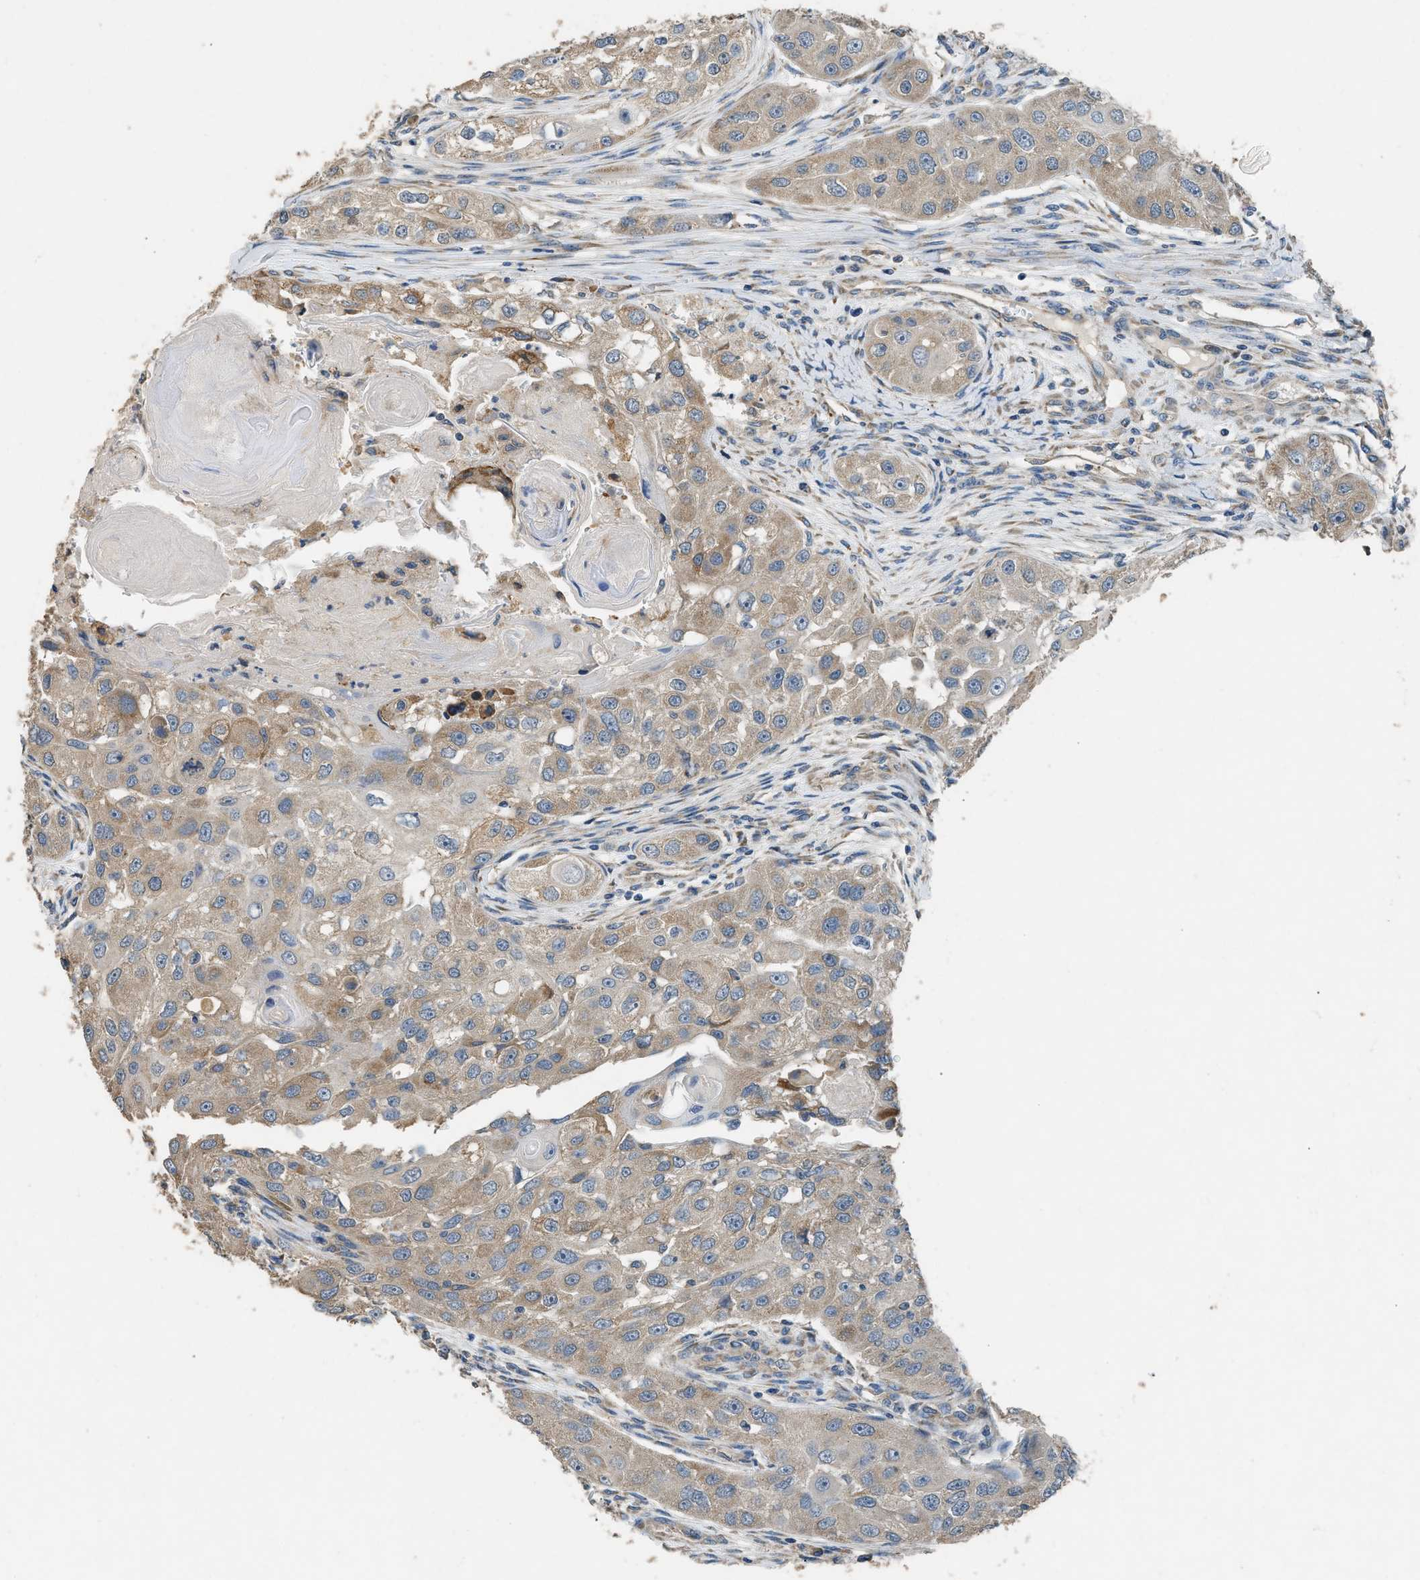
{"staining": {"intensity": "weak", "quantity": ">75%", "location": "cytoplasmic/membranous"}, "tissue": "head and neck cancer", "cell_type": "Tumor cells", "image_type": "cancer", "snomed": [{"axis": "morphology", "description": "Normal tissue, NOS"}, {"axis": "morphology", "description": "Squamous cell carcinoma, NOS"}, {"axis": "topography", "description": "Skeletal muscle"}, {"axis": "topography", "description": "Head-Neck"}], "caption": "Human head and neck cancer stained with a brown dye shows weak cytoplasmic/membranous positive expression in about >75% of tumor cells.", "gene": "TMEM150A", "patient": {"sex": "male", "age": 51}}